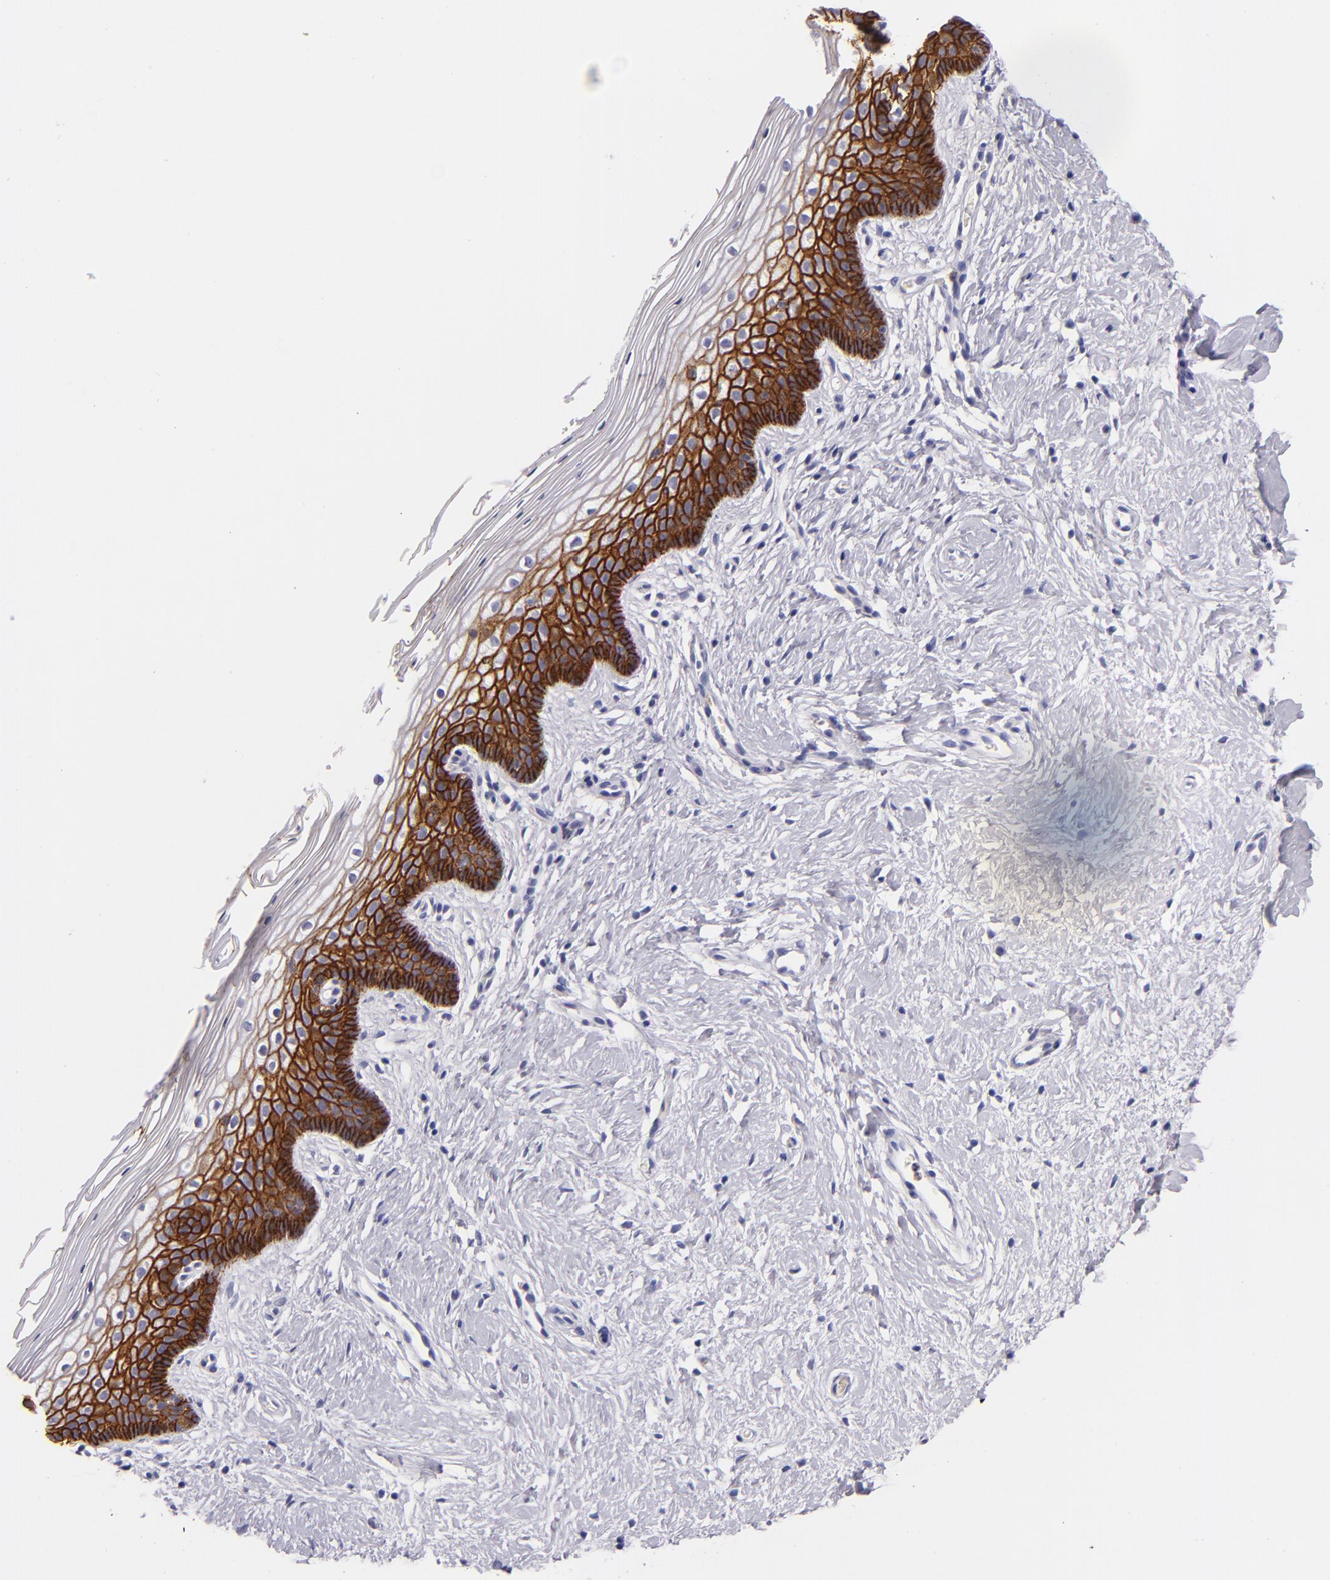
{"staining": {"intensity": "strong", "quantity": "25%-75%", "location": "cytoplasmic/membranous"}, "tissue": "vagina", "cell_type": "Squamous epithelial cells", "image_type": "normal", "snomed": [{"axis": "morphology", "description": "Normal tissue, NOS"}, {"axis": "topography", "description": "Vagina"}], "caption": "Brown immunohistochemical staining in benign human vagina shows strong cytoplasmic/membranous staining in about 25%-75% of squamous epithelial cells.", "gene": "CDH3", "patient": {"sex": "female", "age": 46}}